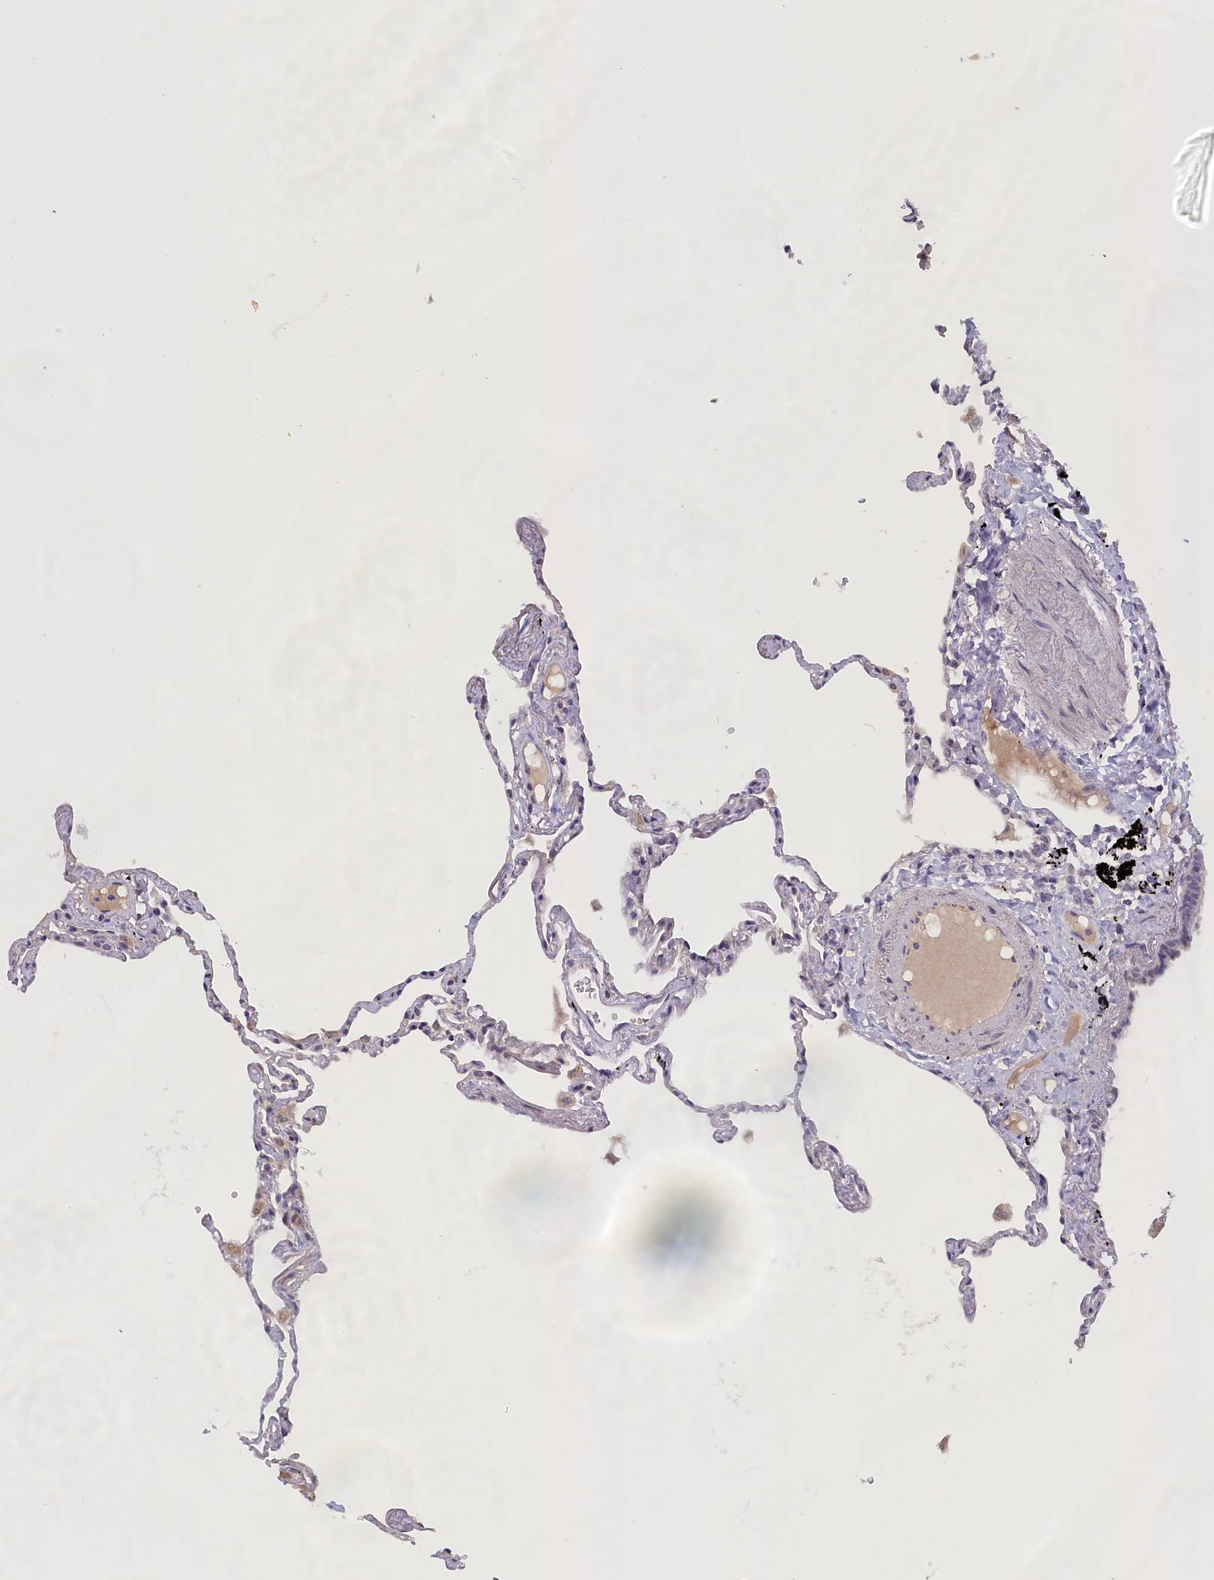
{"staining": {"intensity": "weak", "quantity": "25%-75%", "location": "nuclear"}, "tissue": "lung", "cell_type": "Alveolar cells", "image_type": "normal", "snomed": [{"axis": "morphology", "description": "Normal tissue, NOS"}, {"axis": "topography", "description": "Lung"}], "caption": "This histopathology image exhibits normal lung stained with immunohistochemistry to label a protein in brown. The nuclear of alveolar cells show weak positivity for the protein. Nuclei are counter-stained blue.", "gene": "IGFALS", "patient": {"sex": "female", "age": 67}}